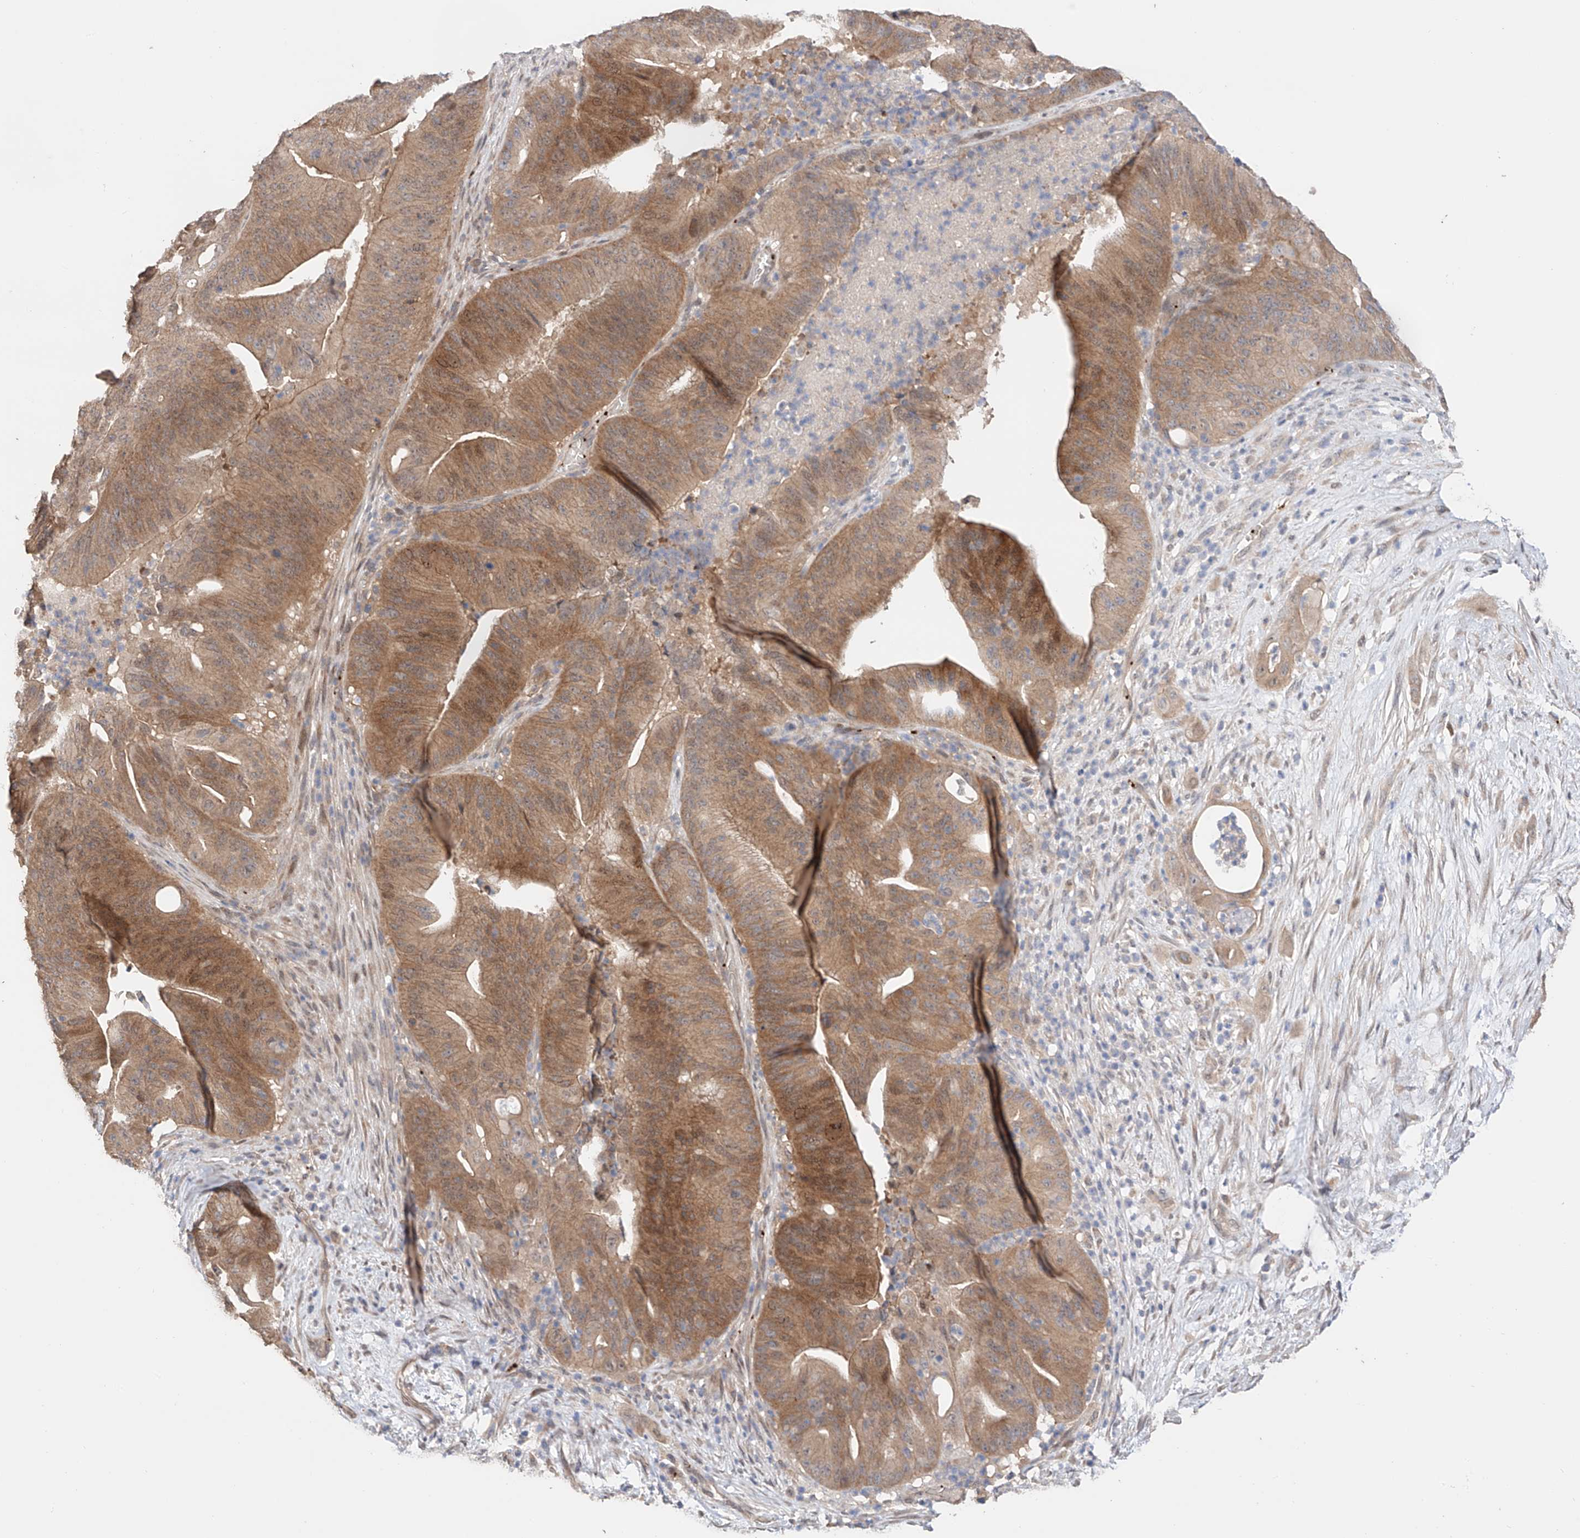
{"staining": {"intensity": "moderate", "quantity": ">75%", "location": "cytoplasmic/membranous,nuclear"}, "tissue": "pancreatic cancer", "cell_type": "Tumor cells", "image_type": "cancer", "snomed": [{"axis": "morphology", "description": "Adenocarcinoma, NOS"}, {"axis": "topography", "description": "Pancreas"}], "caption": "Pancreatic cancer stained with a protein marker shows moderate staining in tumor cells.", "gene": "ZFHX2", "patient": {"sex": "female", "age": 77}}